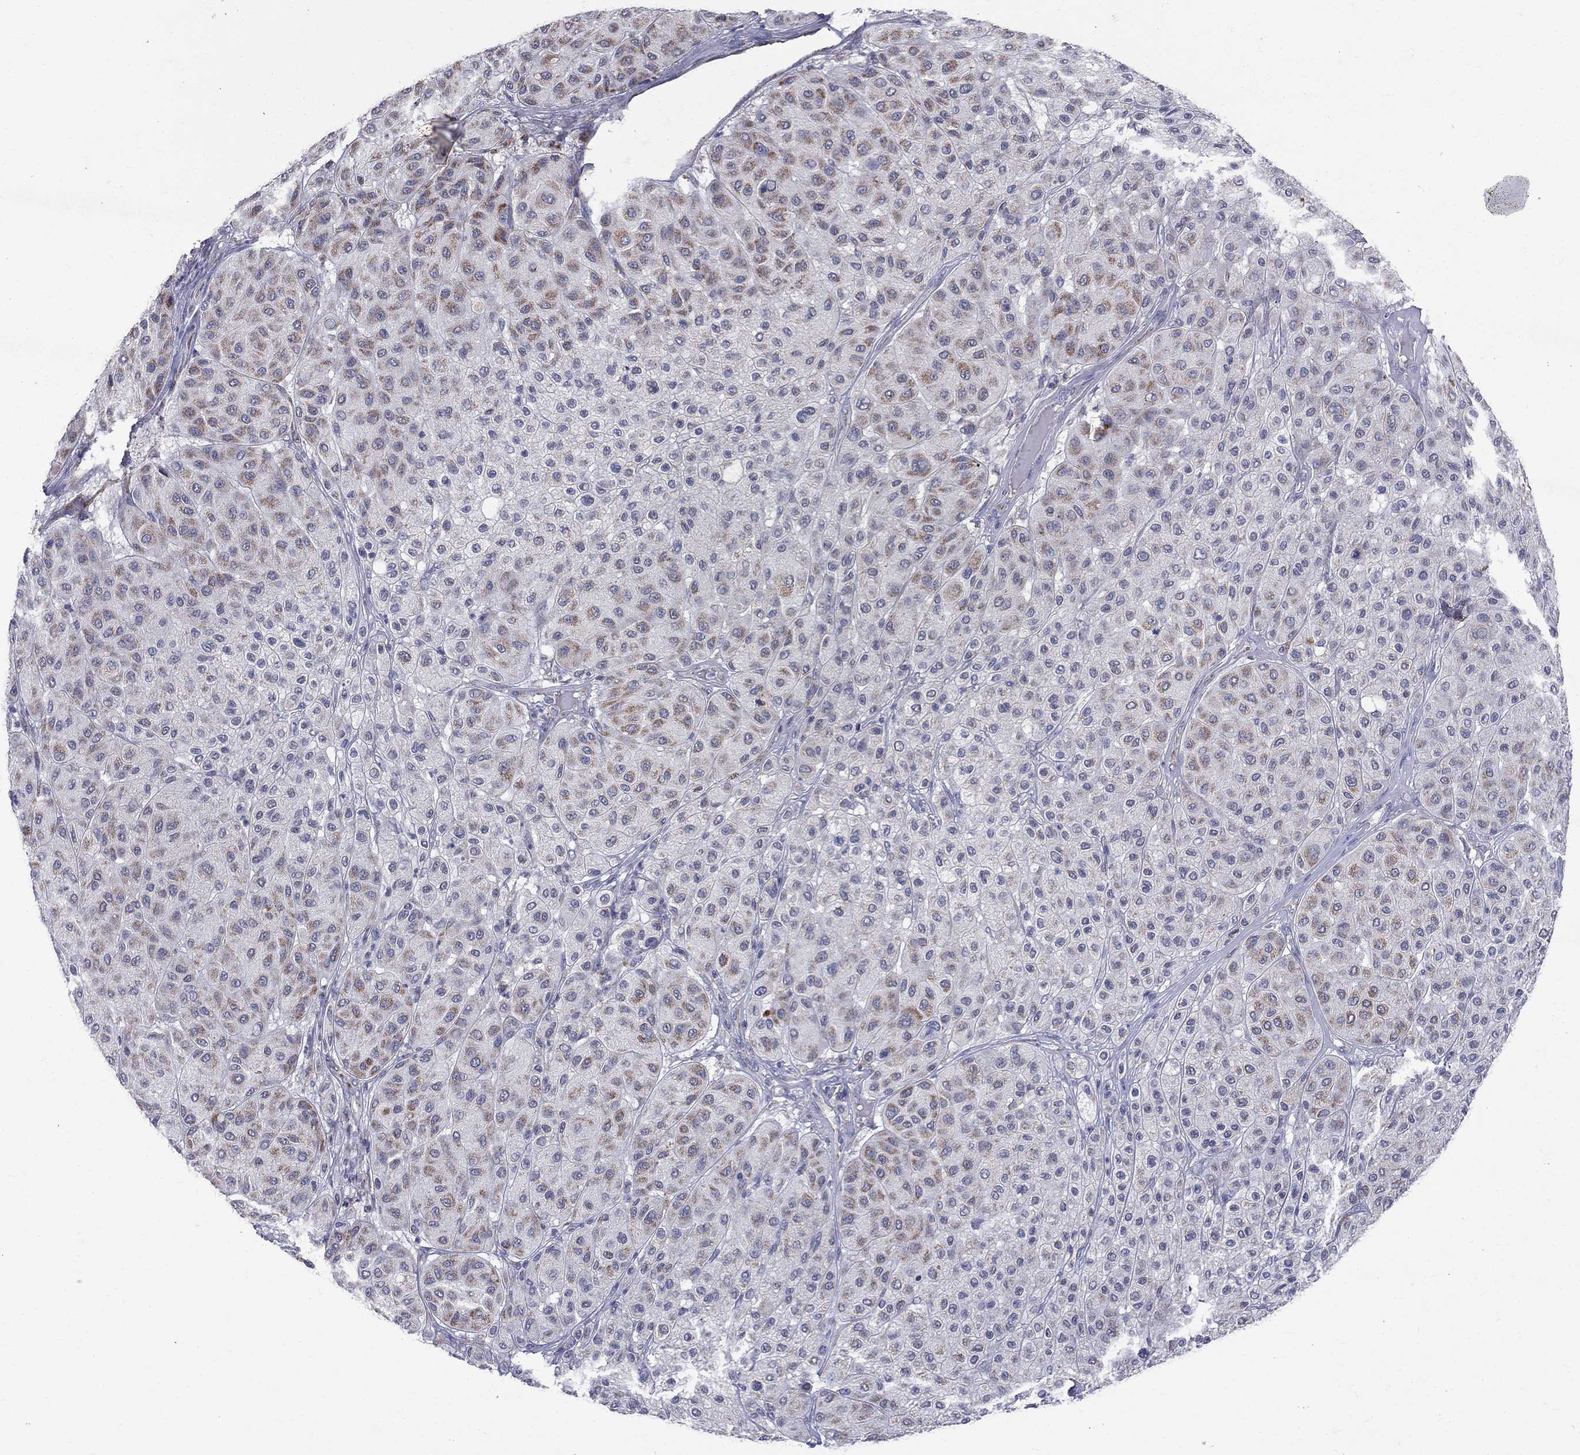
{"staining": {"intensity": "moderate", "quantity": "<25%", "location": "cytoplasmic/membranous"}, "tissue": "melanoma", "cell_type": "Tumor cells", "image_type": "cancer", "snomed": [{"axis": "morphology", "description": "Malignant melanoma, Metastatic site"}, {"axis": "topography", "description": "Smooth muscle"}], "caption": "Brown immunohistochemical staining in human malignant melanoma (metastatic site) exhibits moderate cytoplasmic/membranous staining in about <25% of tumor cells.", "gene": "SLC4A10", "patient": {"sex": "male", "age": 41}}